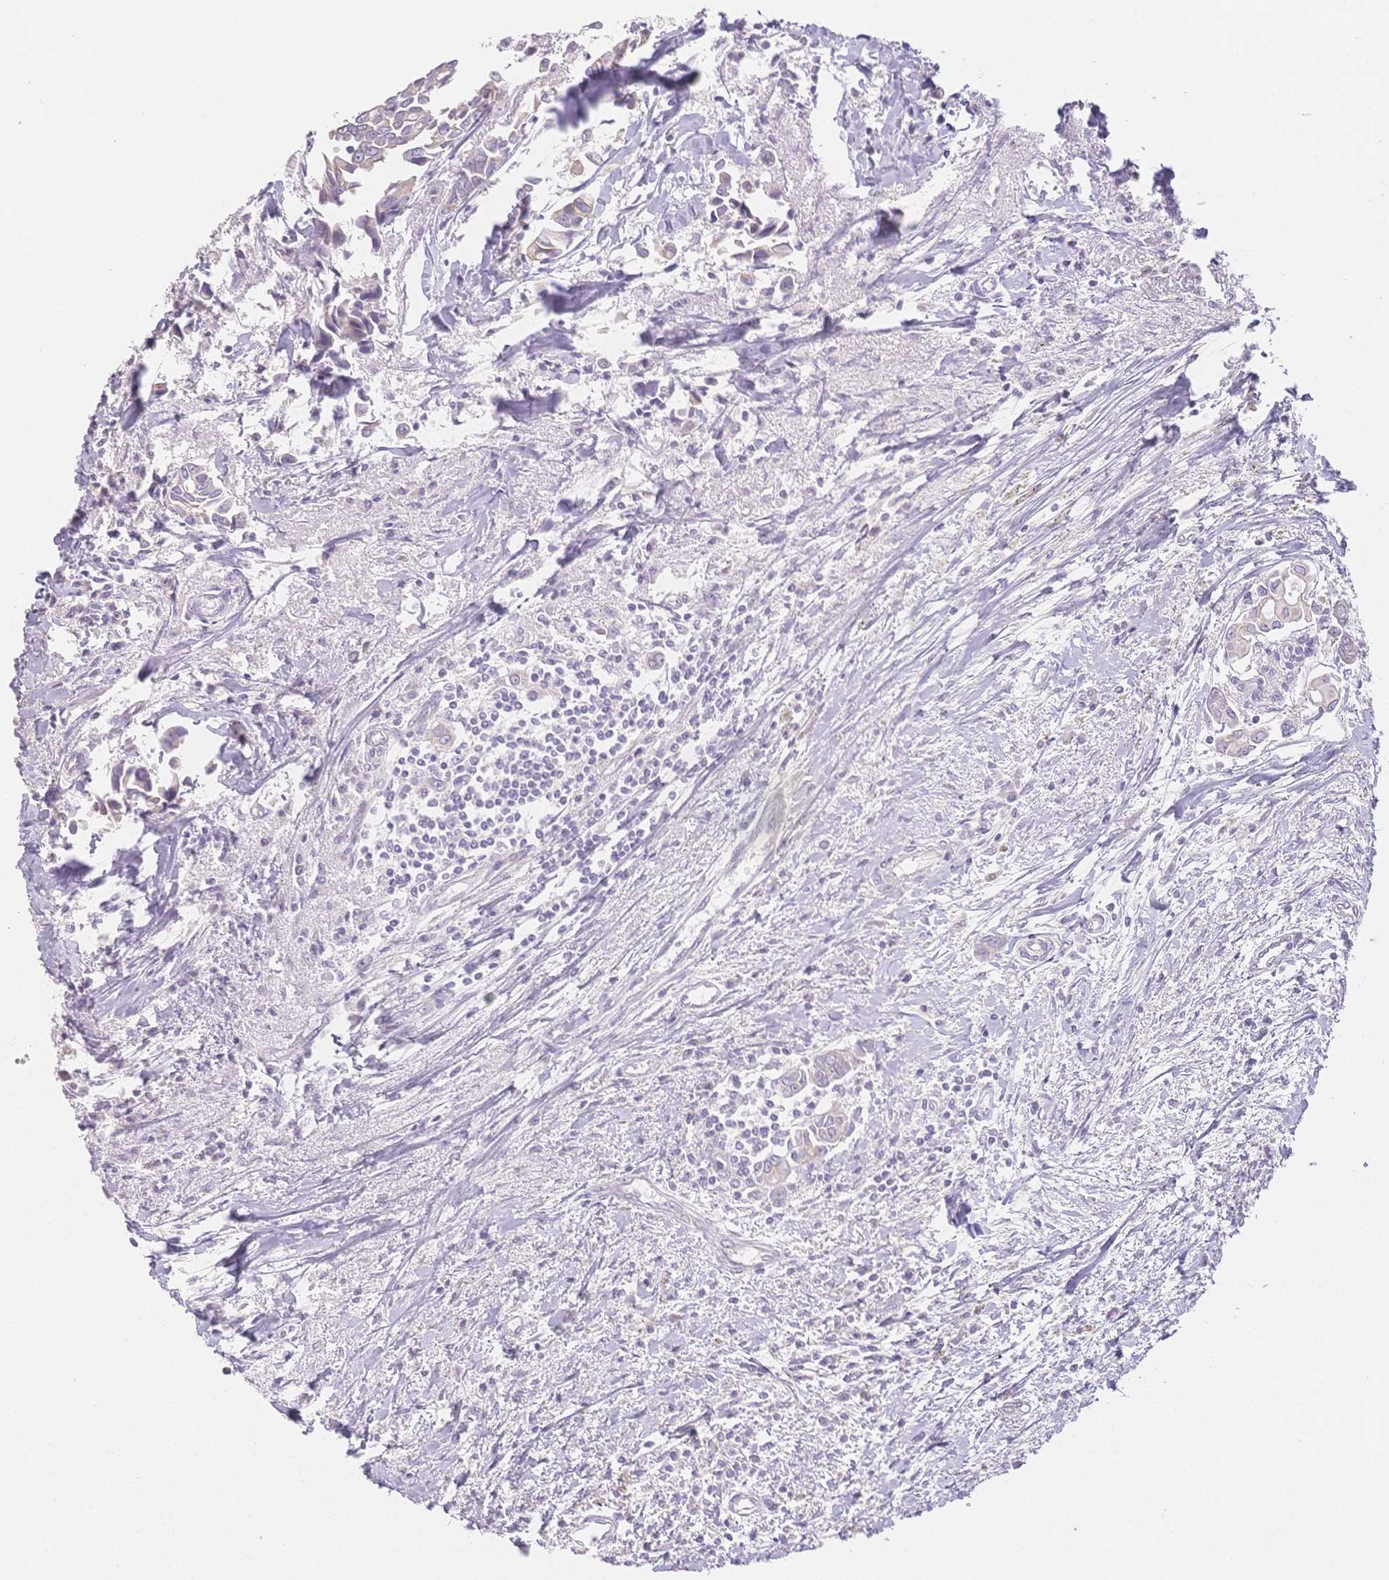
{"staining": {"intensity": "negative", "quantity": "none", "location": "none"}, "tissue": "breast cancer", "cell_type": "Tumor cells", "image_type": "cancer", "snomed": [{"axis": "morphology", "description": "Duct carcinoma"}, {"axis": "topography", "description": "Breast"}], "caption": "DAB immunohistochemical staining of infiltrating ductal carcinoma (breast) exhibits no significant expression in tumor cells.", "gene": "SUV39H2", "patient": {"sex": "female", "age": 54}}